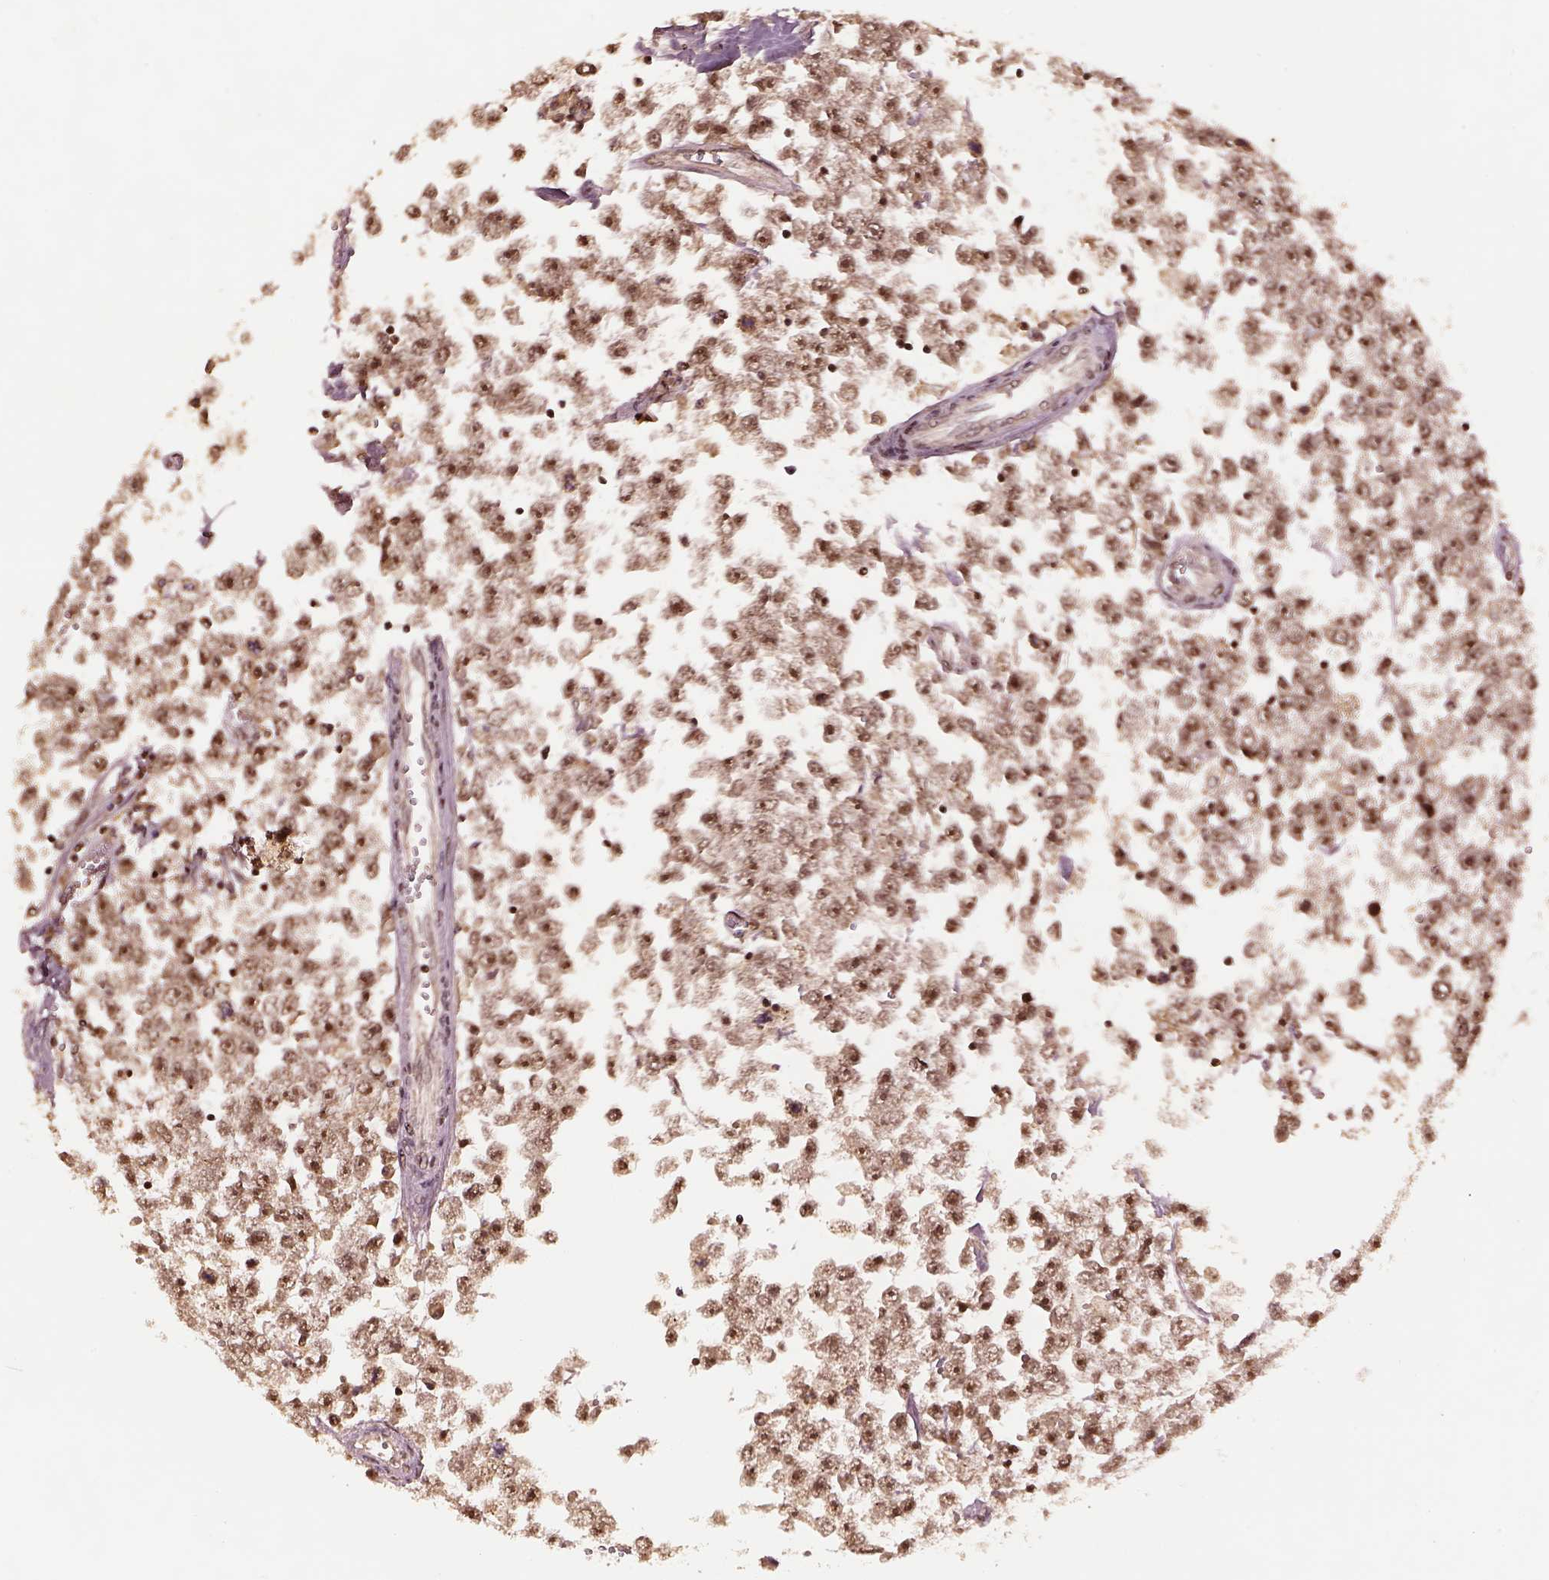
{"staining": {"intensity": "moderate", "quantity": ">75%", "location": "nuclear"}, "tissue": "testis cancer", "cell_type": "Tumor cells", "image_type": "cancer", "snomed": [{"axis": "morphology", "description": "Seminoma, NOS"}, {"axis": "topography", "description": "Testis"}], "caption": "Immunohistochemical staining of testis seminoma shows moderate nuclear protein staining in approximately >75% of tumor cells.", "gene": "BRD9", "patient": {"sex": "male", "age": 34}}